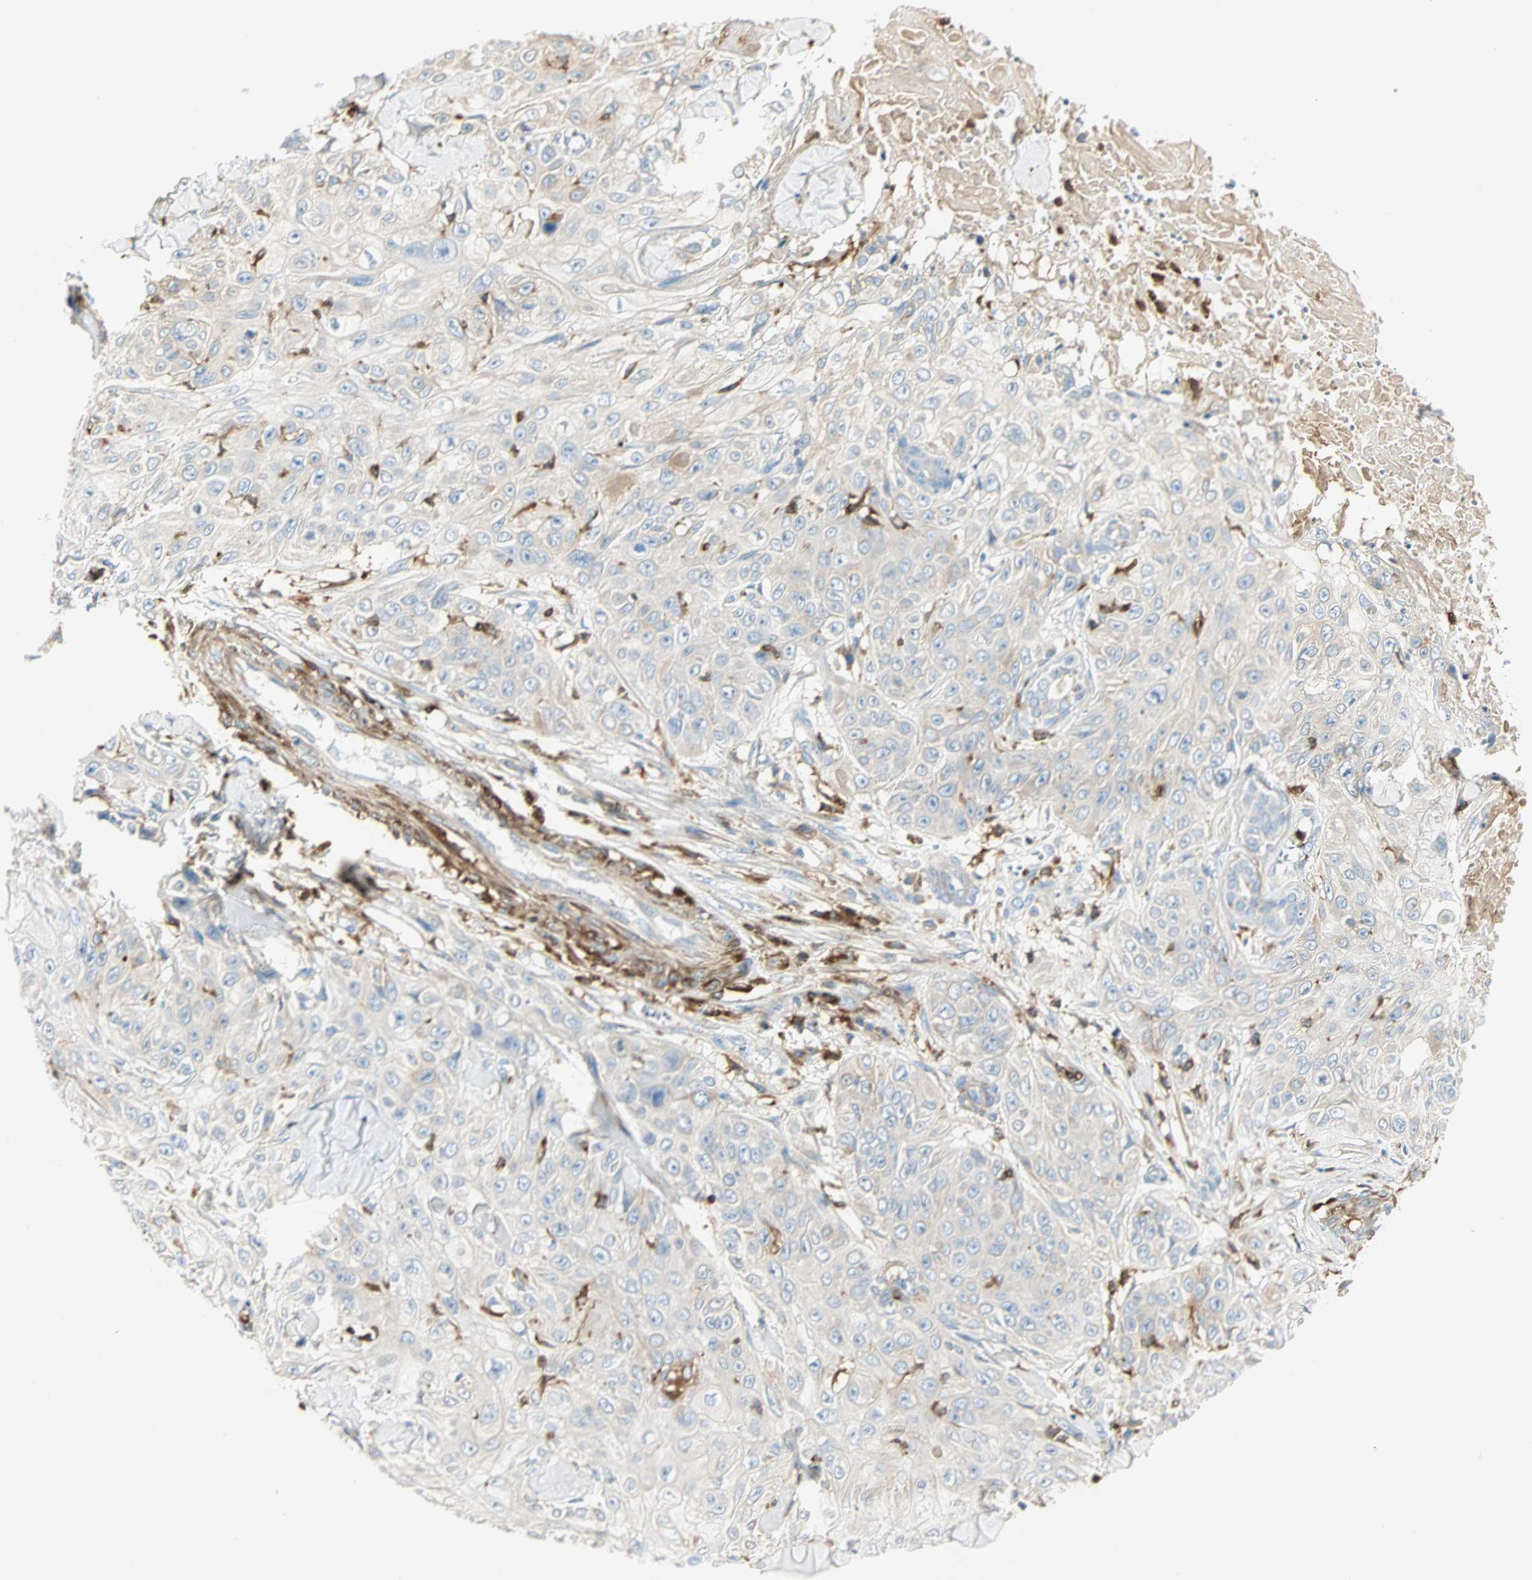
{"staining": {"intensity": "negative", "quantity": "none", "location": "none"}, "tissue": "skin cancer", "cell_type": "Tumor cells", "image_type": "cancer", "snomed": [{"axis": "morphology", "description": "Squamous cell carcinoma, NOS"}, {"axis": "topography", "description": "Skin"}], "caption": "The image shows no significant staining in tumor cells of skin cancer (squamous cell carcinoma).", "gene": "FMNL1", "patient": {"sex": "male", "age": 86}}